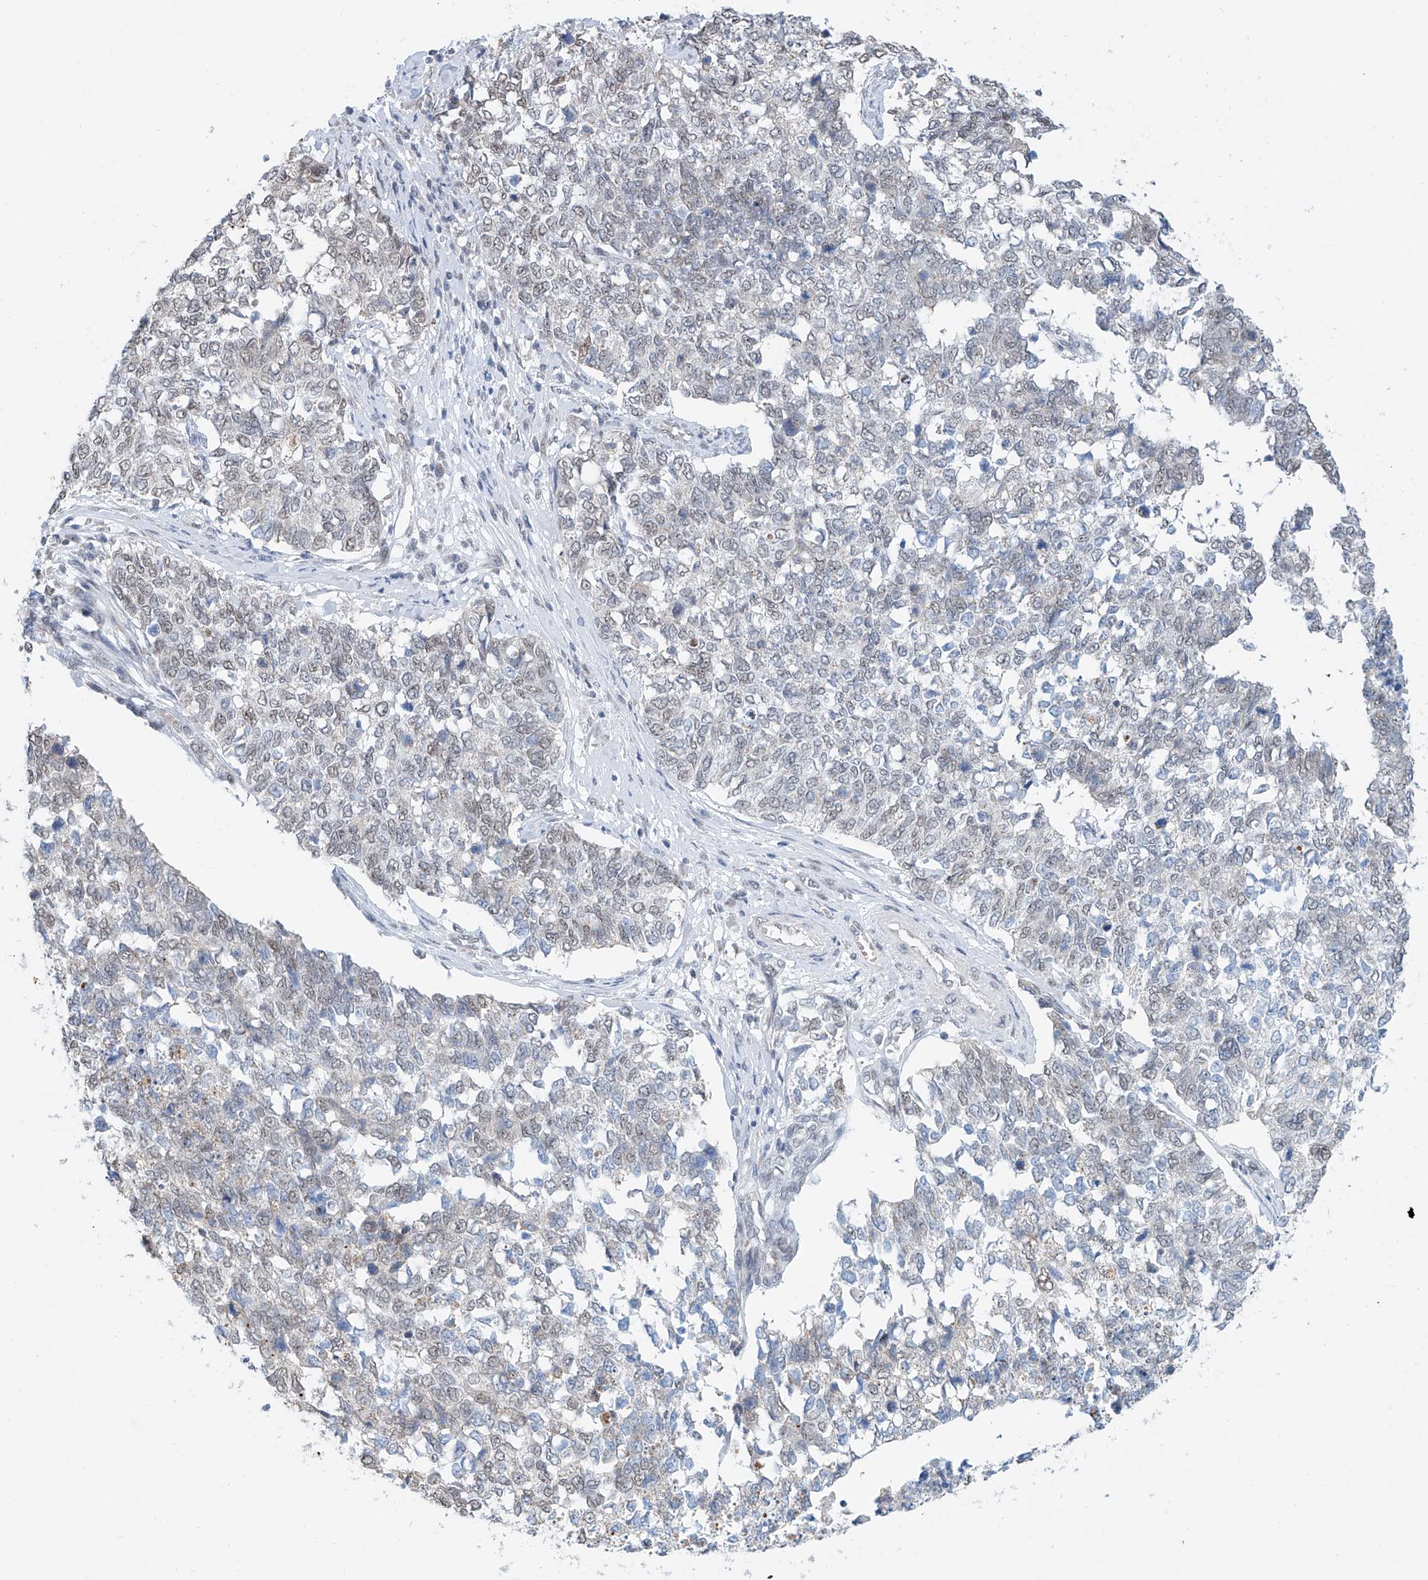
{"staining": {"intensity": "weak", "quantity": "25%-75%", "location": "nuclear"}, "tissue": "cervical cancer", "cell_type": "Tumor cells", "image_type": "cancer", "snomed": [{"axis": "morphology", "description": "Squamous cell carcinoma, NOS"}, {"axis": "topography", "description": "Cervix"}], "caption": "IHC micrograph of neoplastic tissue: squamous cell carcinoma (cervical) stained using immunohistochemistry (IHC) shows low levels of weak protein expression localized specifically in the nuclear of tumor cells, appearing as a nuclear brown color.", "gene": "SDE2", "patient": {"sex": "female", "age": 63}}